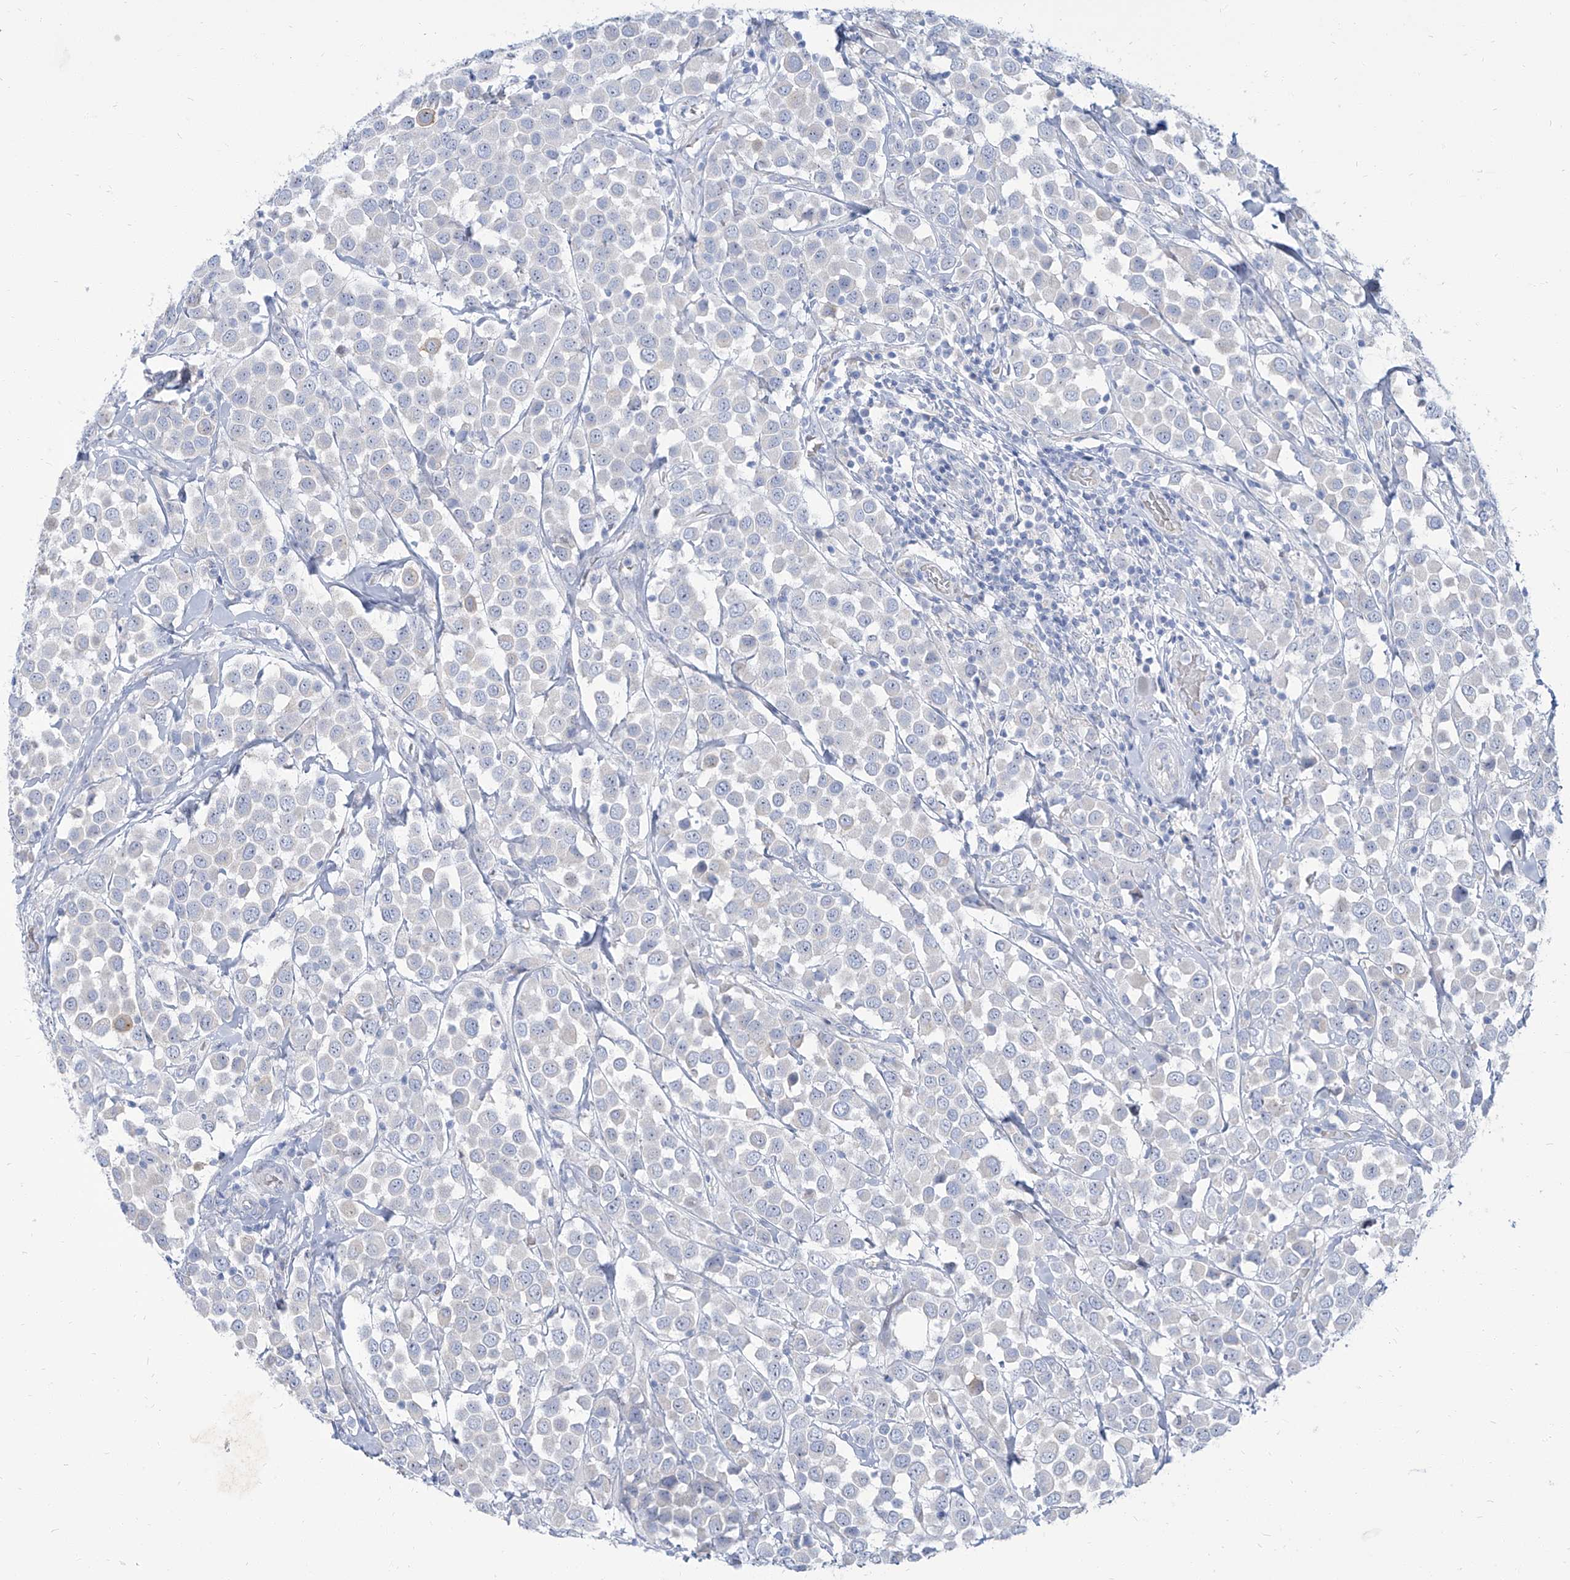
{"staining": {"intensity": "negative", "quantity": "none", "location": "none"}, "tissue": "breast cancer", "cell_type": "Tumor cells", "image_type": "cancer", "snomed": [{"axis": "morphology", "description": "Duct carcinoma"}, {"axis": "topography", "description": "Breast"}], "caption": "IHC image of neoplastic tissue: breast cancer (infiltrating ductal carcinoma) stained with DAB demonstrates no significant protein positivity in tumor cells.", "gene": "TXLNB", "patient": {"sex": "female", "age": 61}}